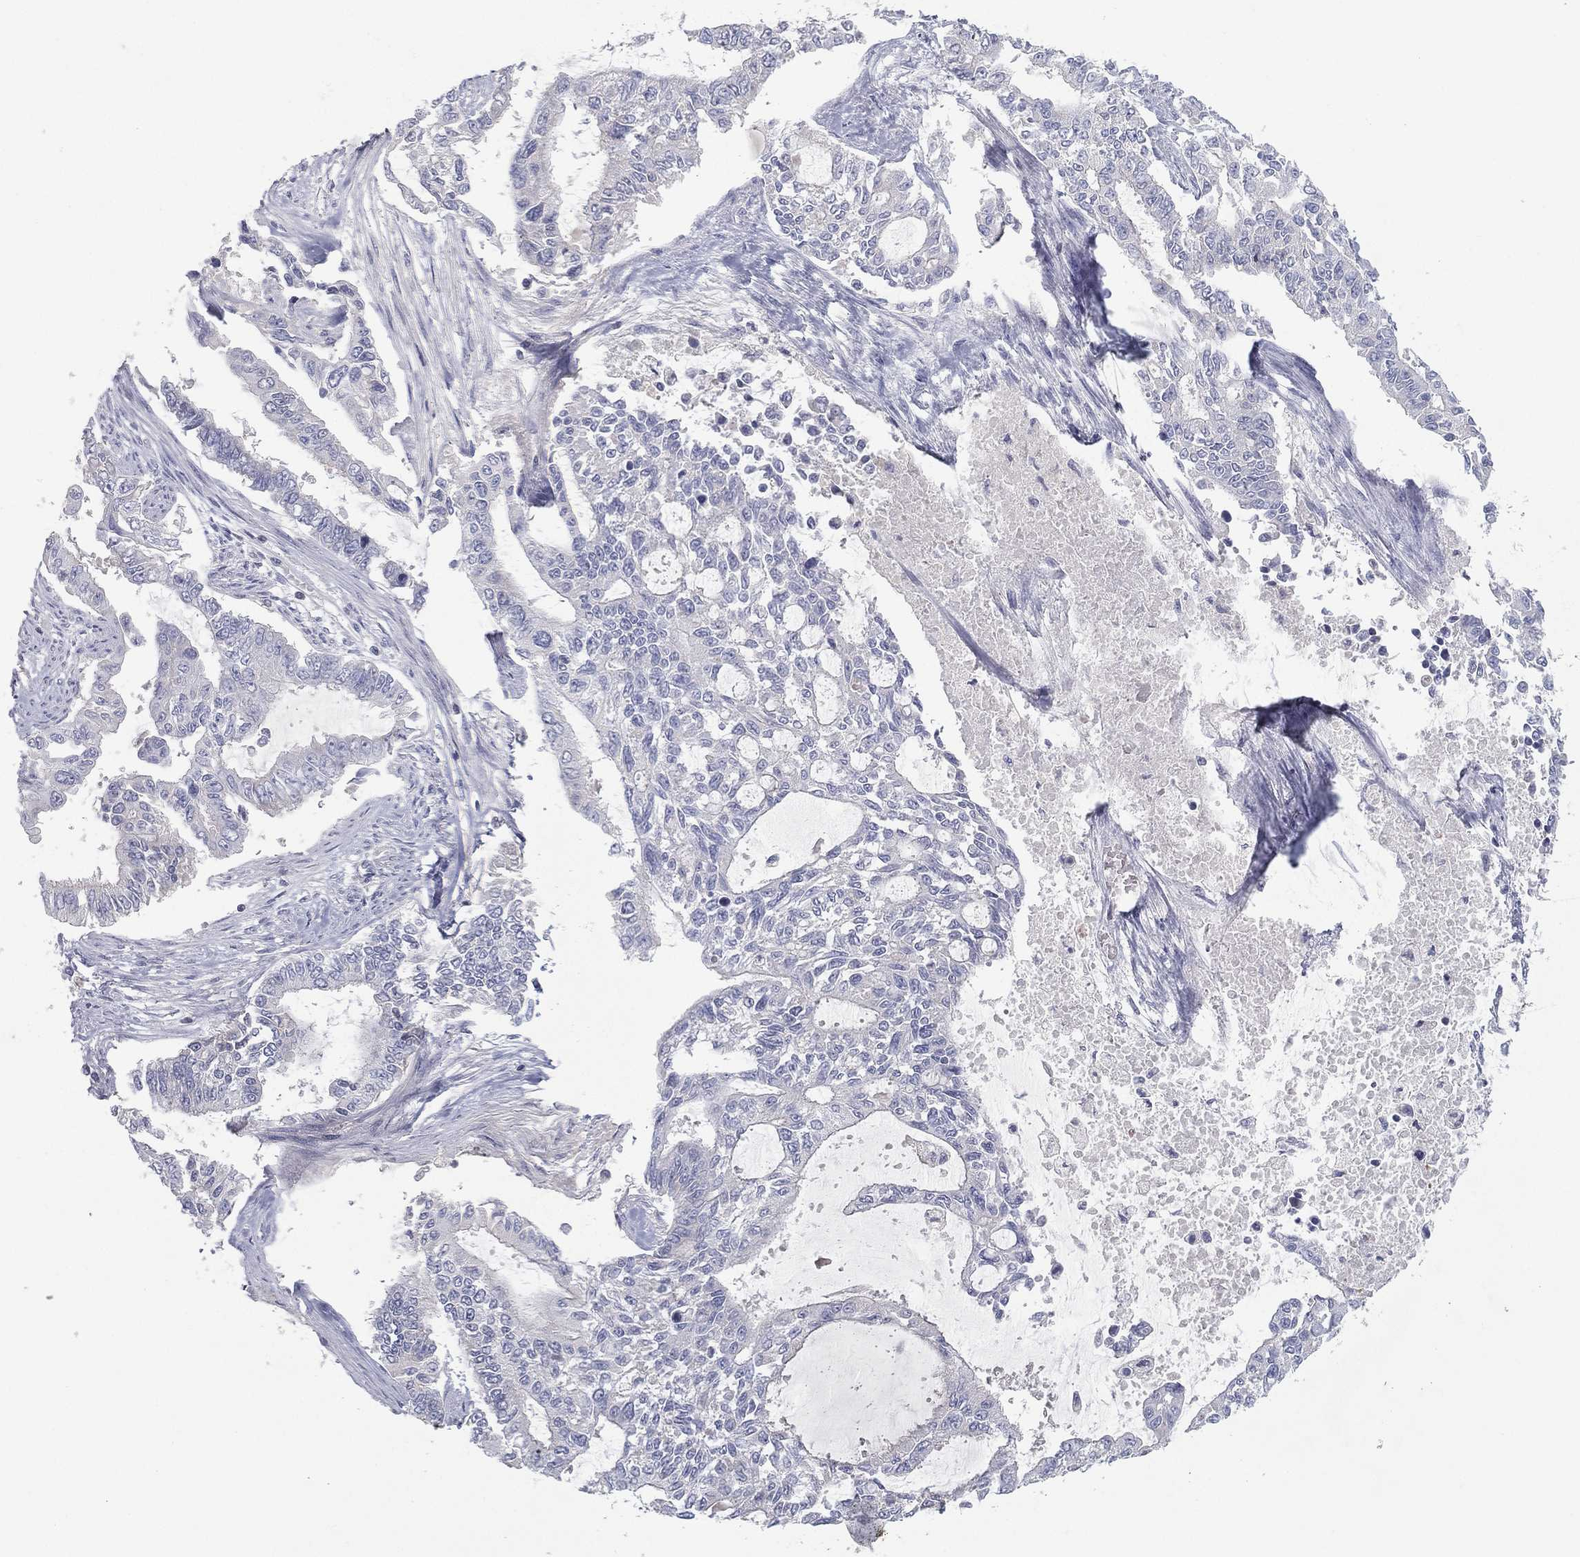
{"staining": {"intensity": "negative", "quantity": "none", "location": "none"}, "tissue": "endometrial cancer", "cell_type": "Tumor cells", "image_type": "cancer", "snomed": [{"axis": "morphology", "description": "Adenocarcinoma, NOS"}, {"axis": "topography", "description": "Uterus"}], "caption": "A high-resolution micrograph shows immunohistochemistry staining of endometrial cancer (adenocarcinoma), which displays no significant expression in tumor cells.", "gene": "CPT1B", "patient": {"sex": "female", "age": 59}}